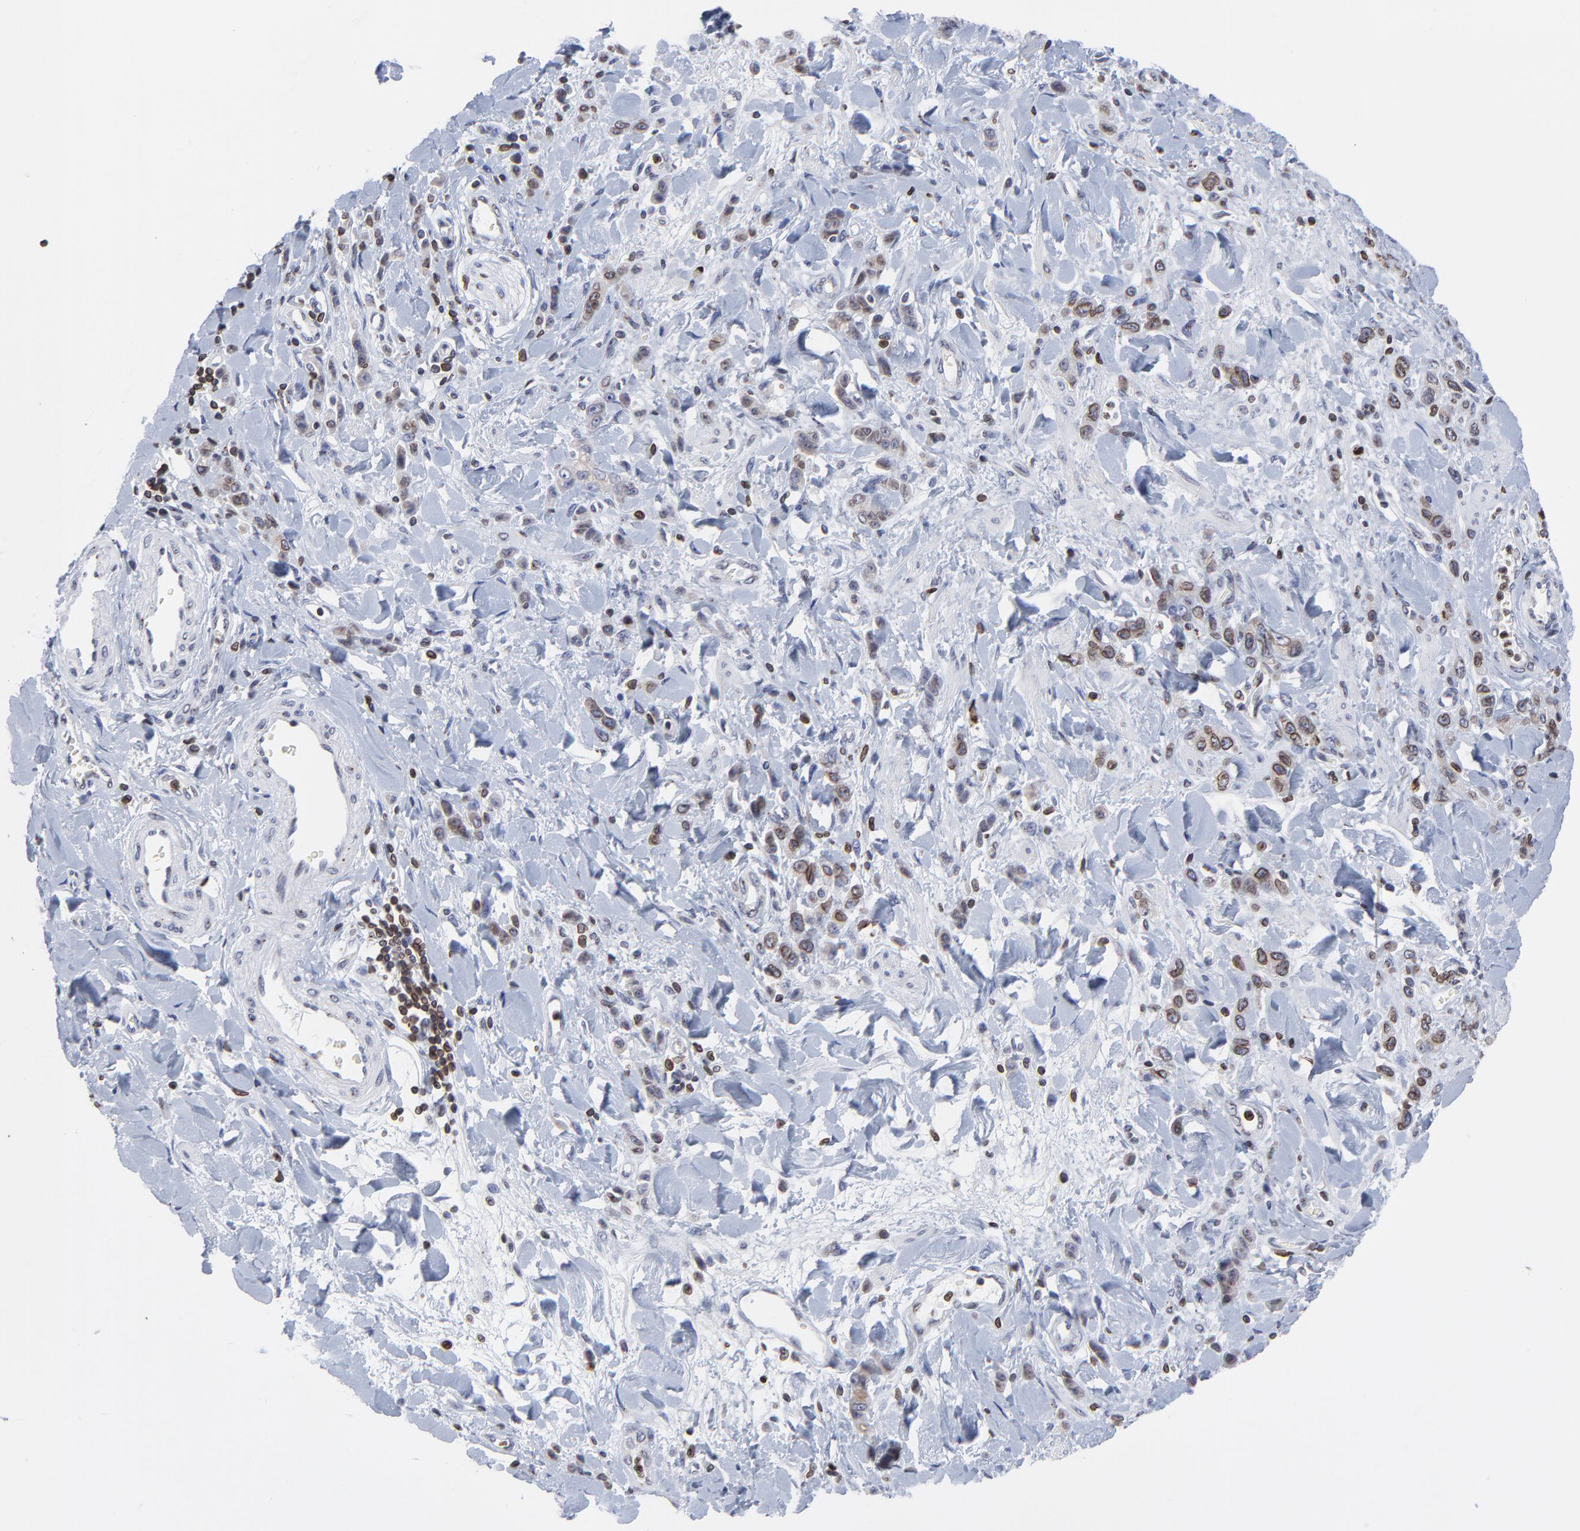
{"staining": {"intensity": "moderate", "quantity": ">75%", "location": "cytoplasmic/membranous"}, "tissue": "stomach cancer", "cell_type": "Tumor cells", "image_type": "cancer", "snomed": [{"axis": "morphology", "description": "Normal tissue, NOS"}, {"axis": "morphology", "description": "Adenocarcinoma, NOS"}, {"axis": "topography", "description": "Stomach"}], "caption": "A medium amount of moderate cytoplasmic/membranous expression is appreciated in approximately >75% of tumor cells in stomach cancer (adenocarcinoma) tissue.", "gene": "THAP7", "patient": {"sex": "male", "age": 82}}